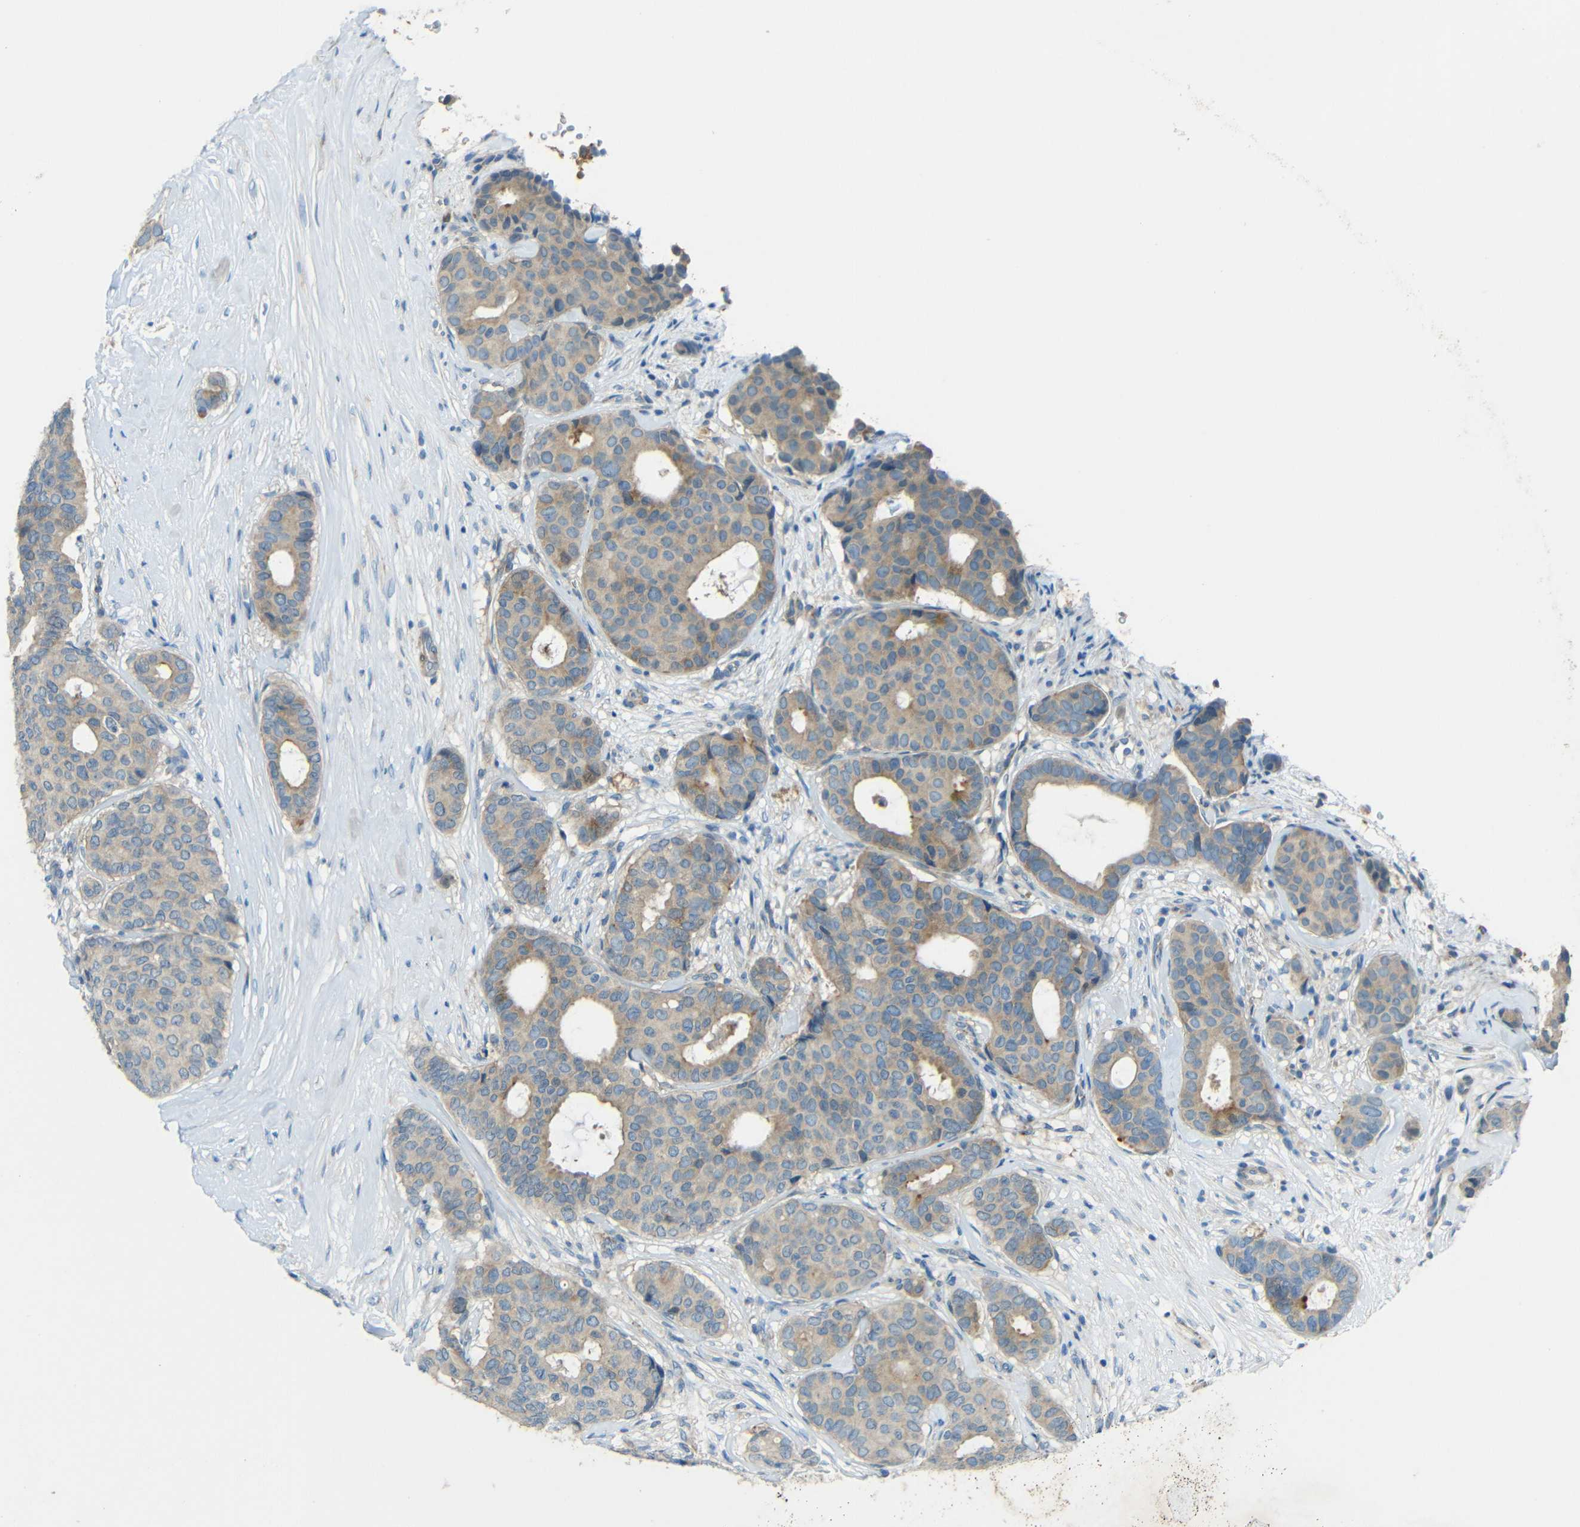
{"staining": {"intensity": "weak", "quantity": ">75%", "location": "cytoplasmic/membranous"}, "tissue": "breast cancer", "cell_type": "Tumor cells", "image_type": "cancer", "snomed": [{"axis": "morphology", "description": "Duct carcinoma"}, {"axis": "topography", "description": "Breast"}], "caption": "DAB (3,3'-diaminobenzidine) immunohistochemical staining of human infiltrating ductal carcinoma (breast) shows weak cytoplasmic/membranous protein staining in approximately >75% of tumor cells.", "gene": "CYP26B1", "patient": {"sex": "female", "age": 75}}